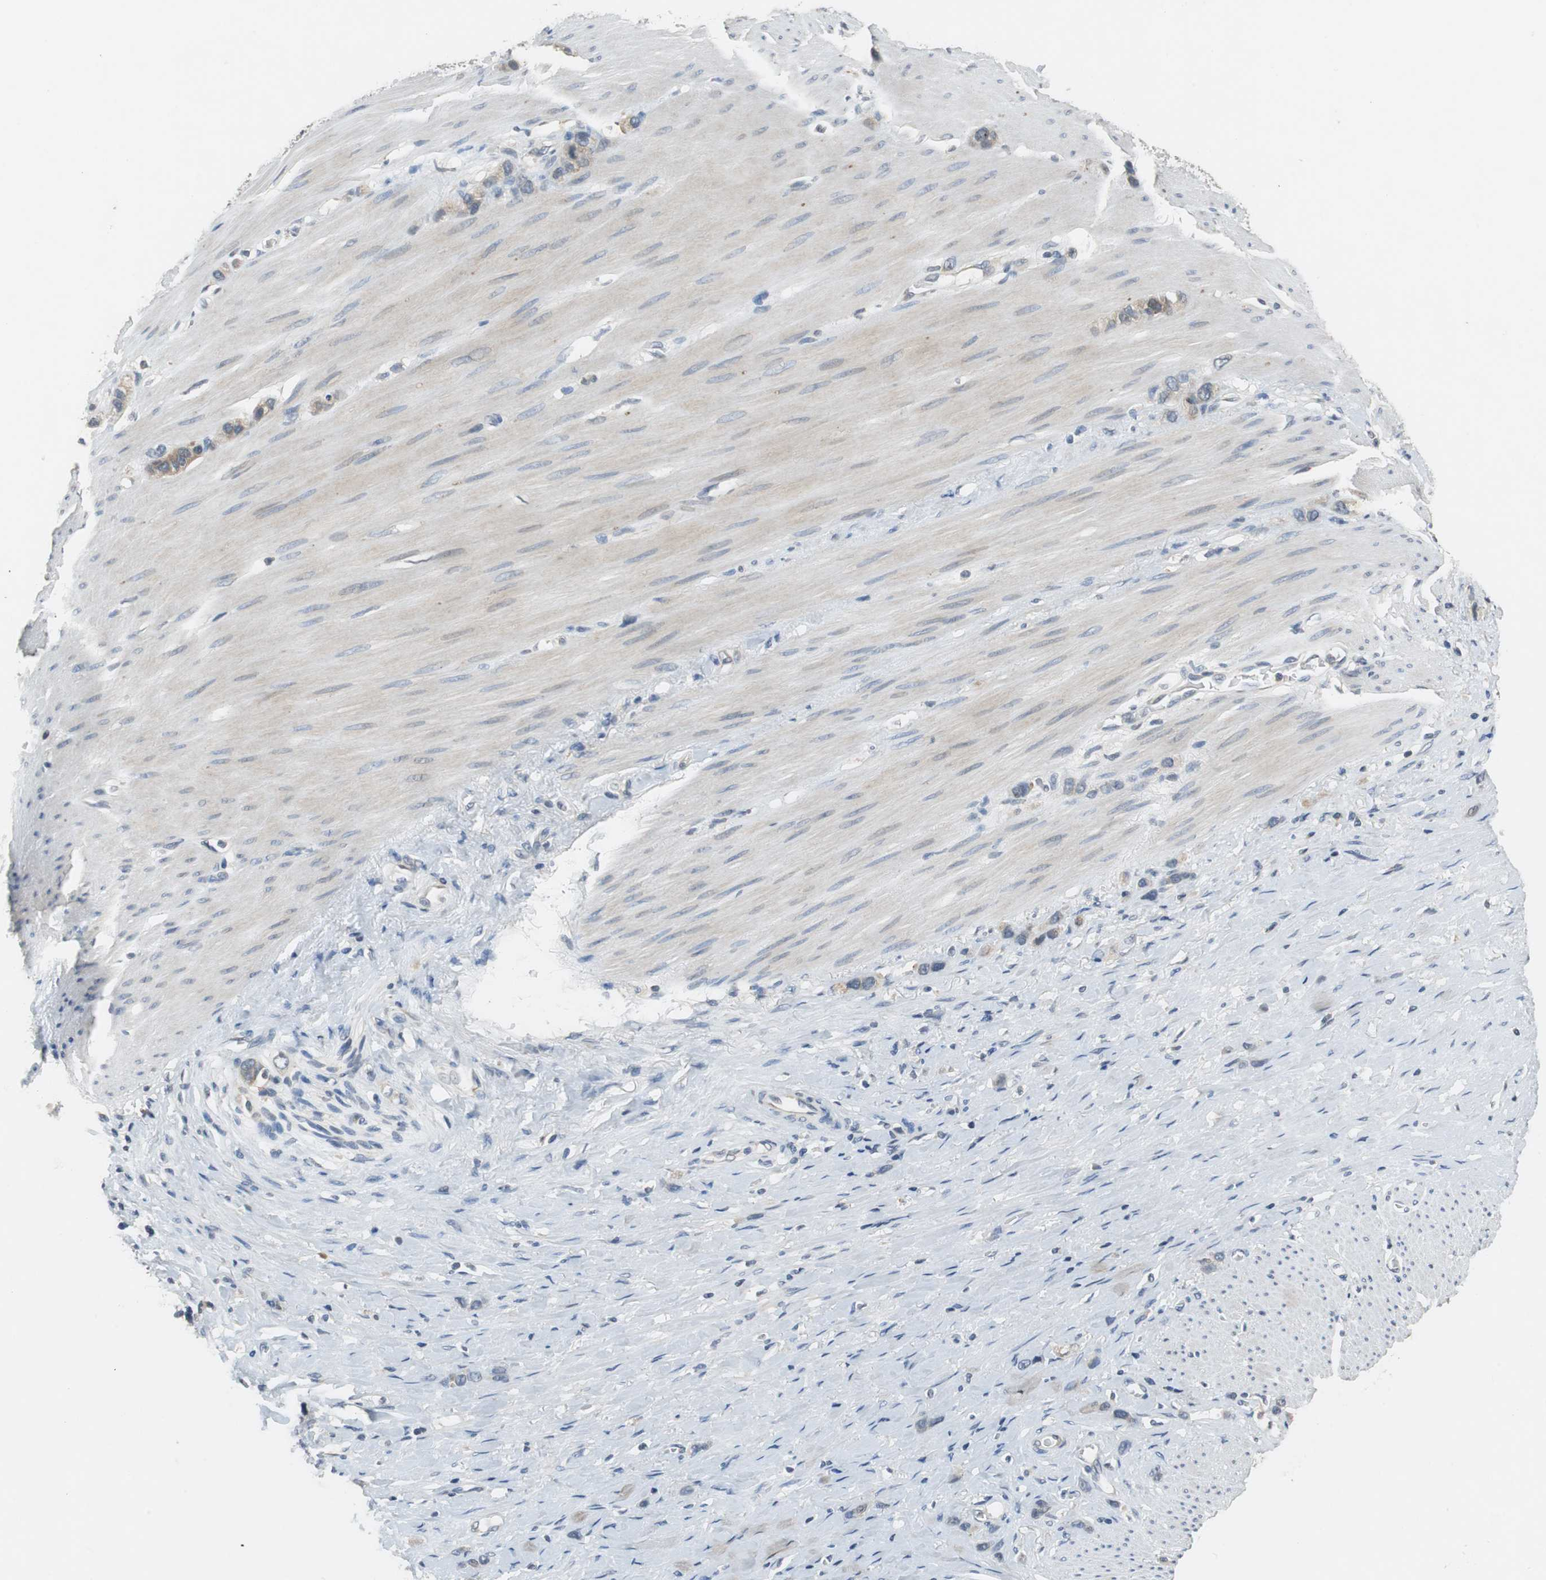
{"staining": {"intensity": "weak", "quantity": "25%-75%", "location": "cytoplasmic/membranous"}, "tissue": "stomach cancer", "cell_type": "Tumor cells", "image_type": "cancer", "snomed": [{"axis": "morphology", "description": "Normal tissue, NOS"}, {"axis": "morphology", "description": "Adenocarcinoma, NOS"}, {"axis": "morphology", "description": "Adenocarcinoma, High grade"}, {"axis": "topography", "description": "Stomach, upper"}, {"axis": "topography", "description": "Stomach"}], "caption": "Stomach adenocarcinoma was stained to show a protein in brown. There is low levels of weak cytoplasmic/membranous positivity in approximately 25%-75% of tumor cells.", "gene": "GLCCI1", "patient": {"sex": "female", "age": 65}}